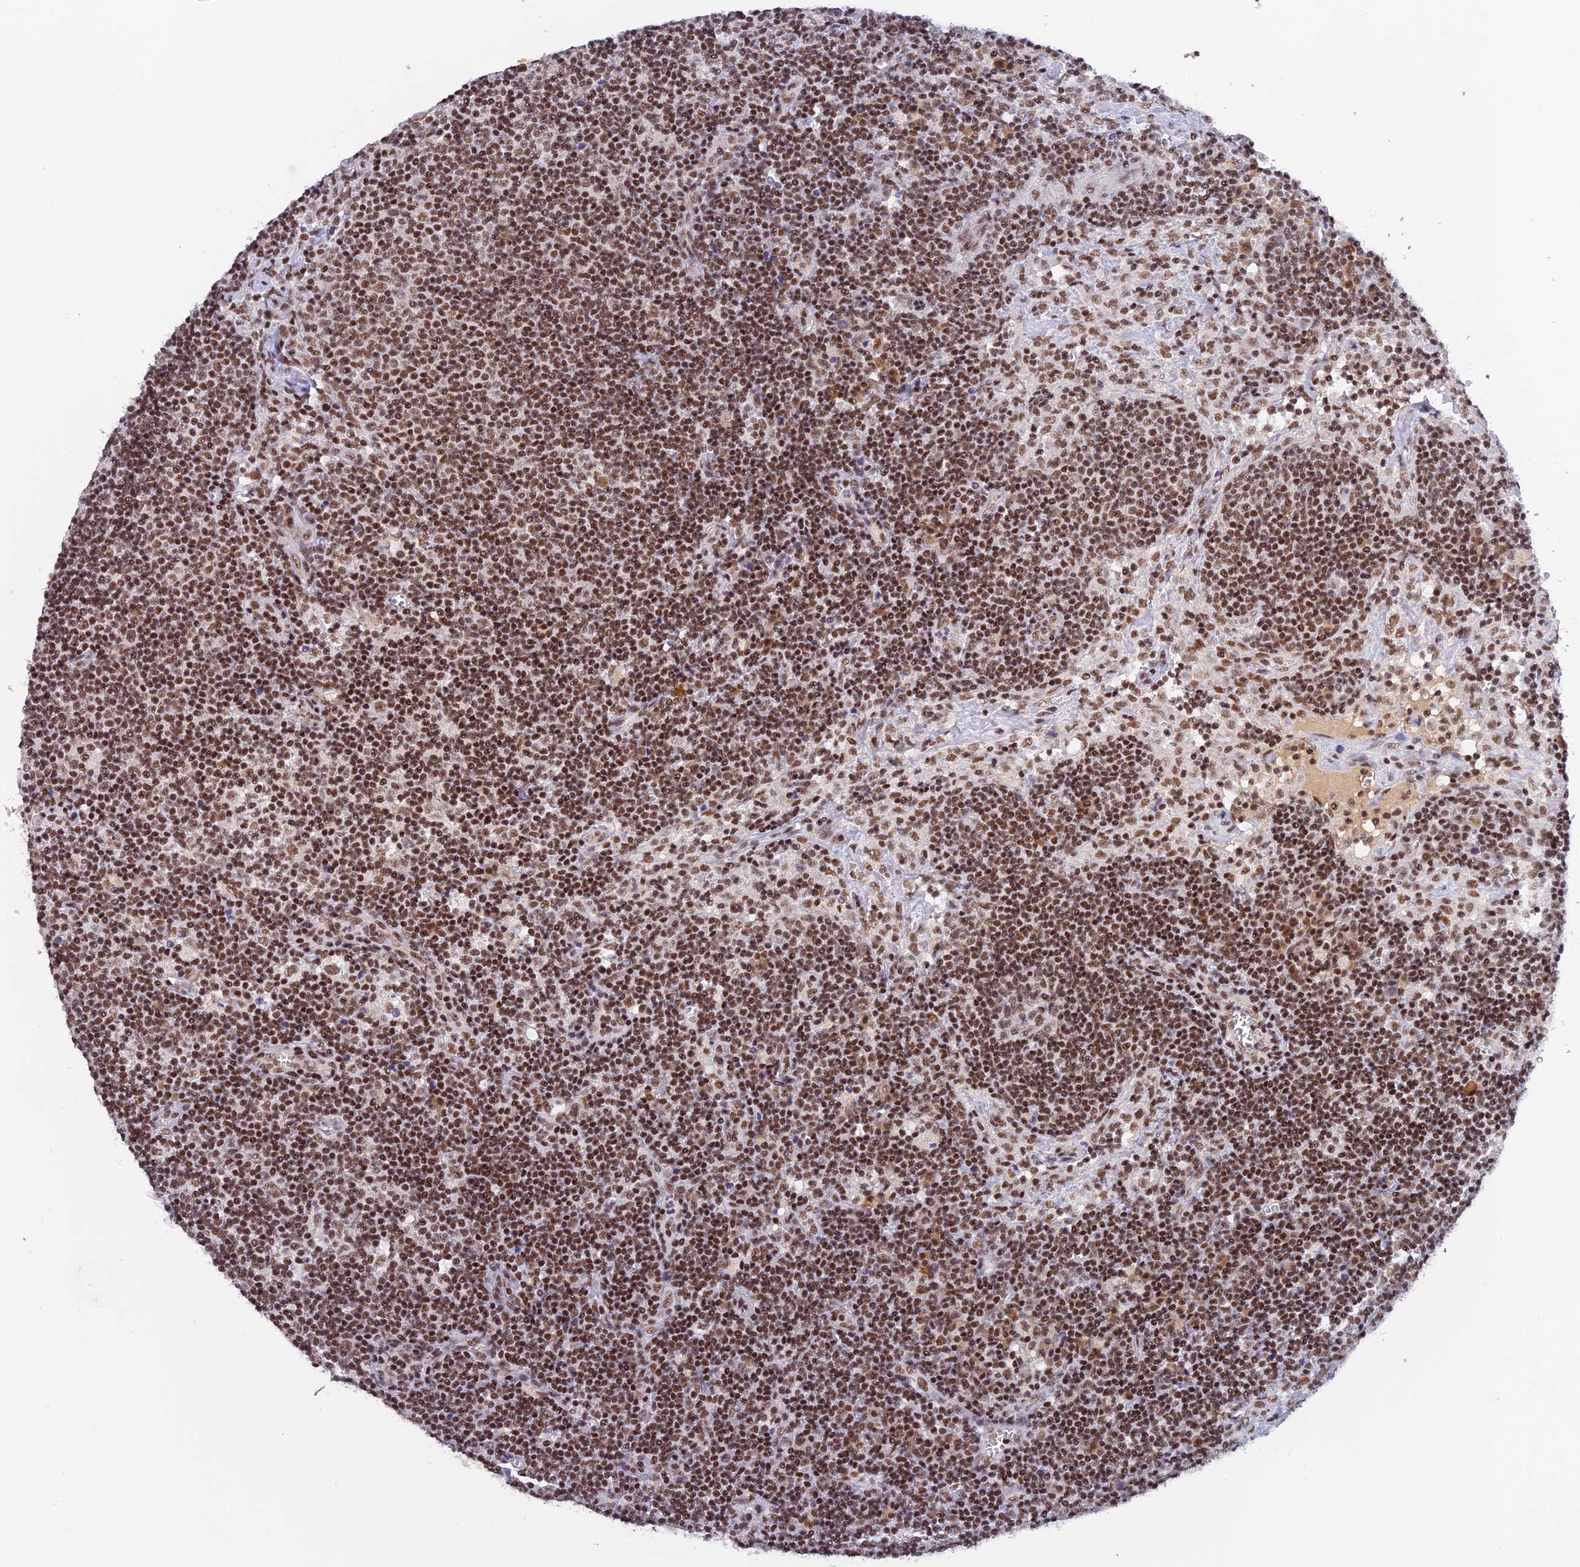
{"staining": {"intensity": "moderate", "quantity": ">75%", "location": "nuclear"}, "tissue": "lymph node", "cell_type": "Germinal center cells", "image_type": "normal", "snomed": [{"axis": "morphology", "description": "Normal tissue, NOS"}, {"axis": "topography", "description": "Lymph node"}], "caption": "Protein staining demonstrates moderate nuclear positivity in approximately >75% of germinal center cells in benign lymph node.", "gene": "THAP11", "patient": {"sex": "male", "age": 58}}